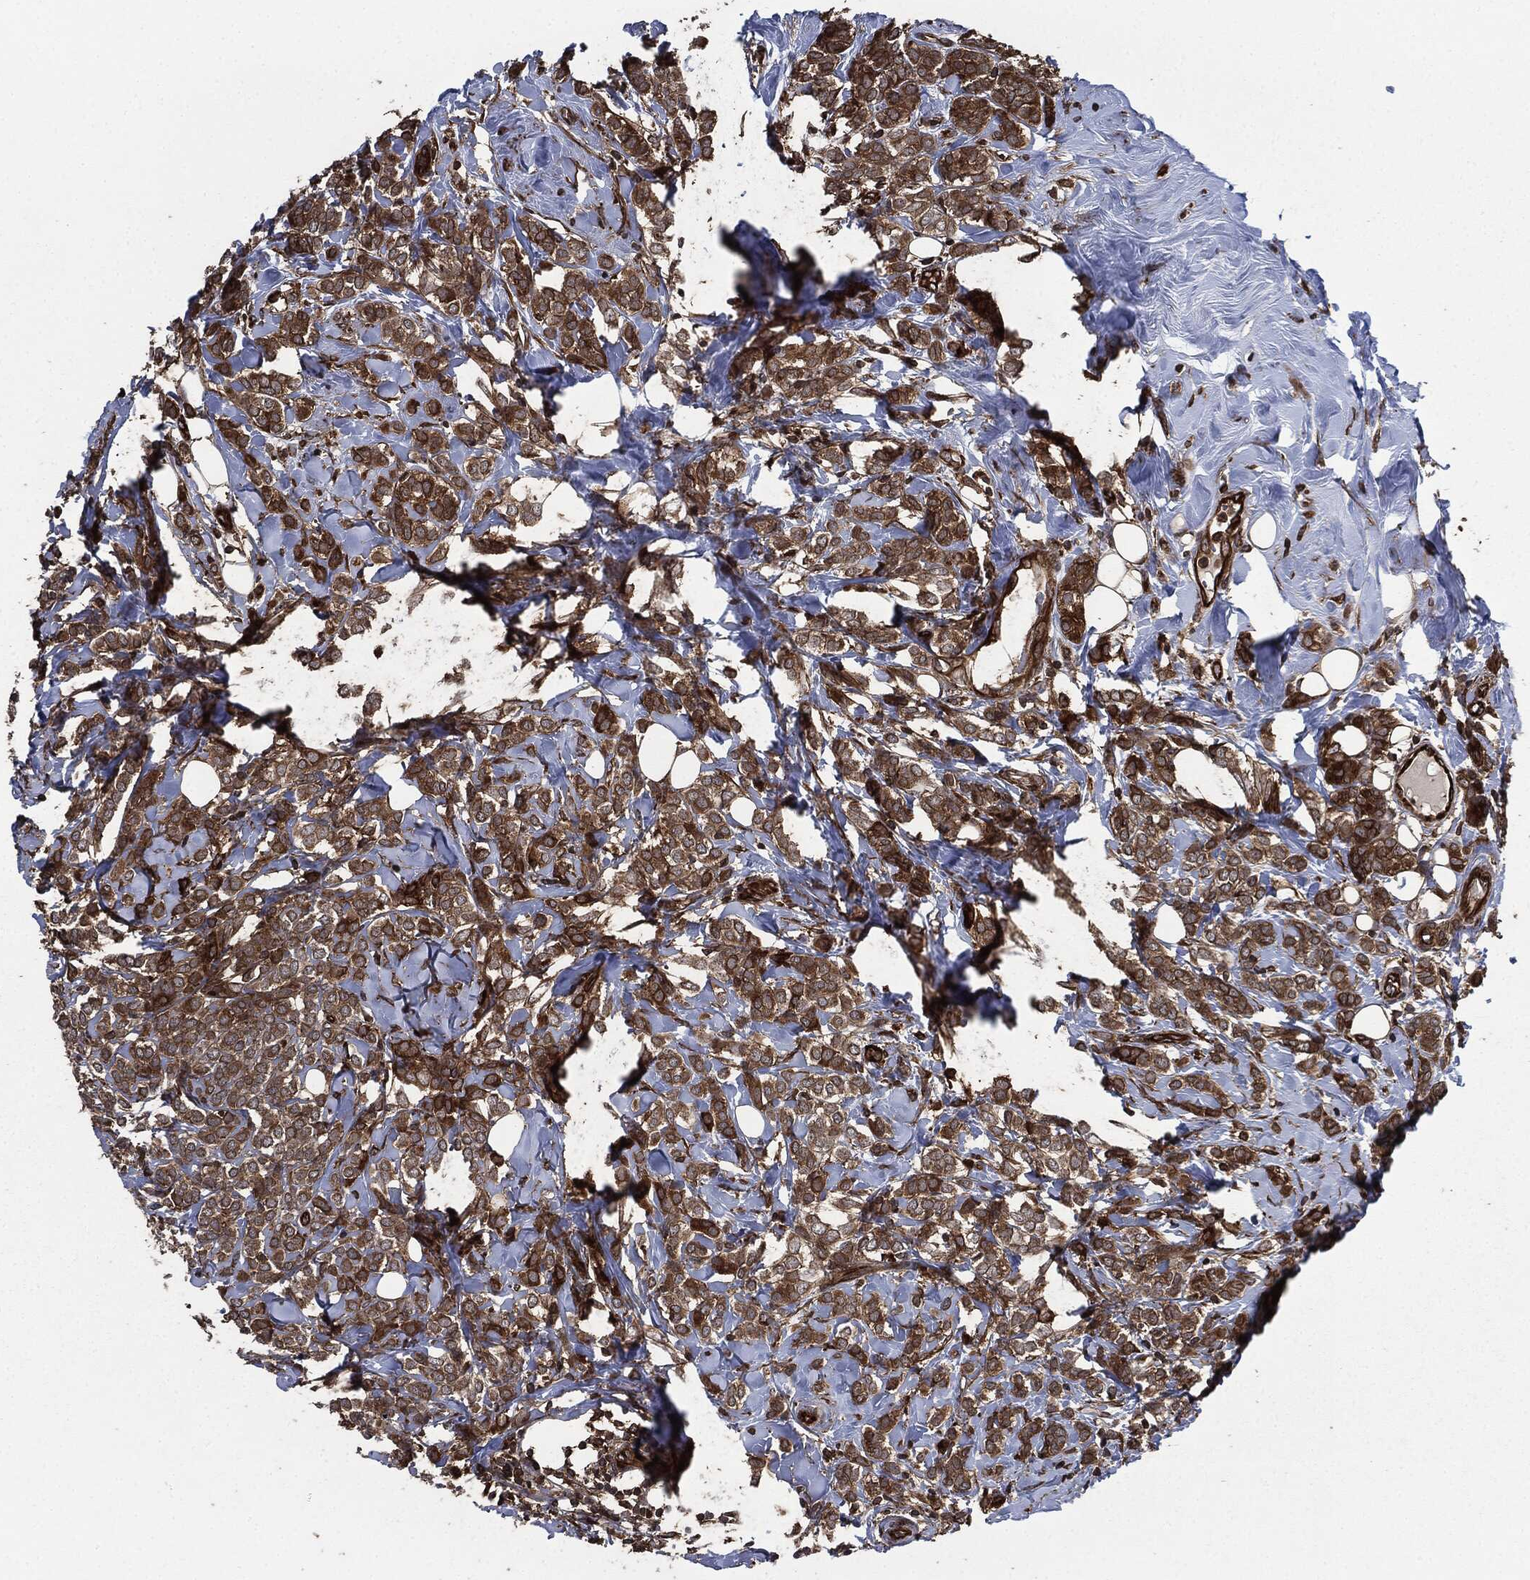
{"staining": {"intensity": "strong", "quantity": ">75%", "location": "cytoplasmic/membranous"}, "tissue": "breast cancer", "cell_type": "Tumor cells", "image_type": "cancer", "snomed": [{"axis": "morphology", "description": "Lobular carcinoma"}, {"axis": "topography", "description": "Breast"}], "caption": "The micrograph demonstrates staining of breast lobular carcinoma, revealing strong cytoplasmic/membranous protein positivity (brown color) within tumor cells.", "gene": "RAP1GDS1", "patient": {"sex": "female", "age": 49}}